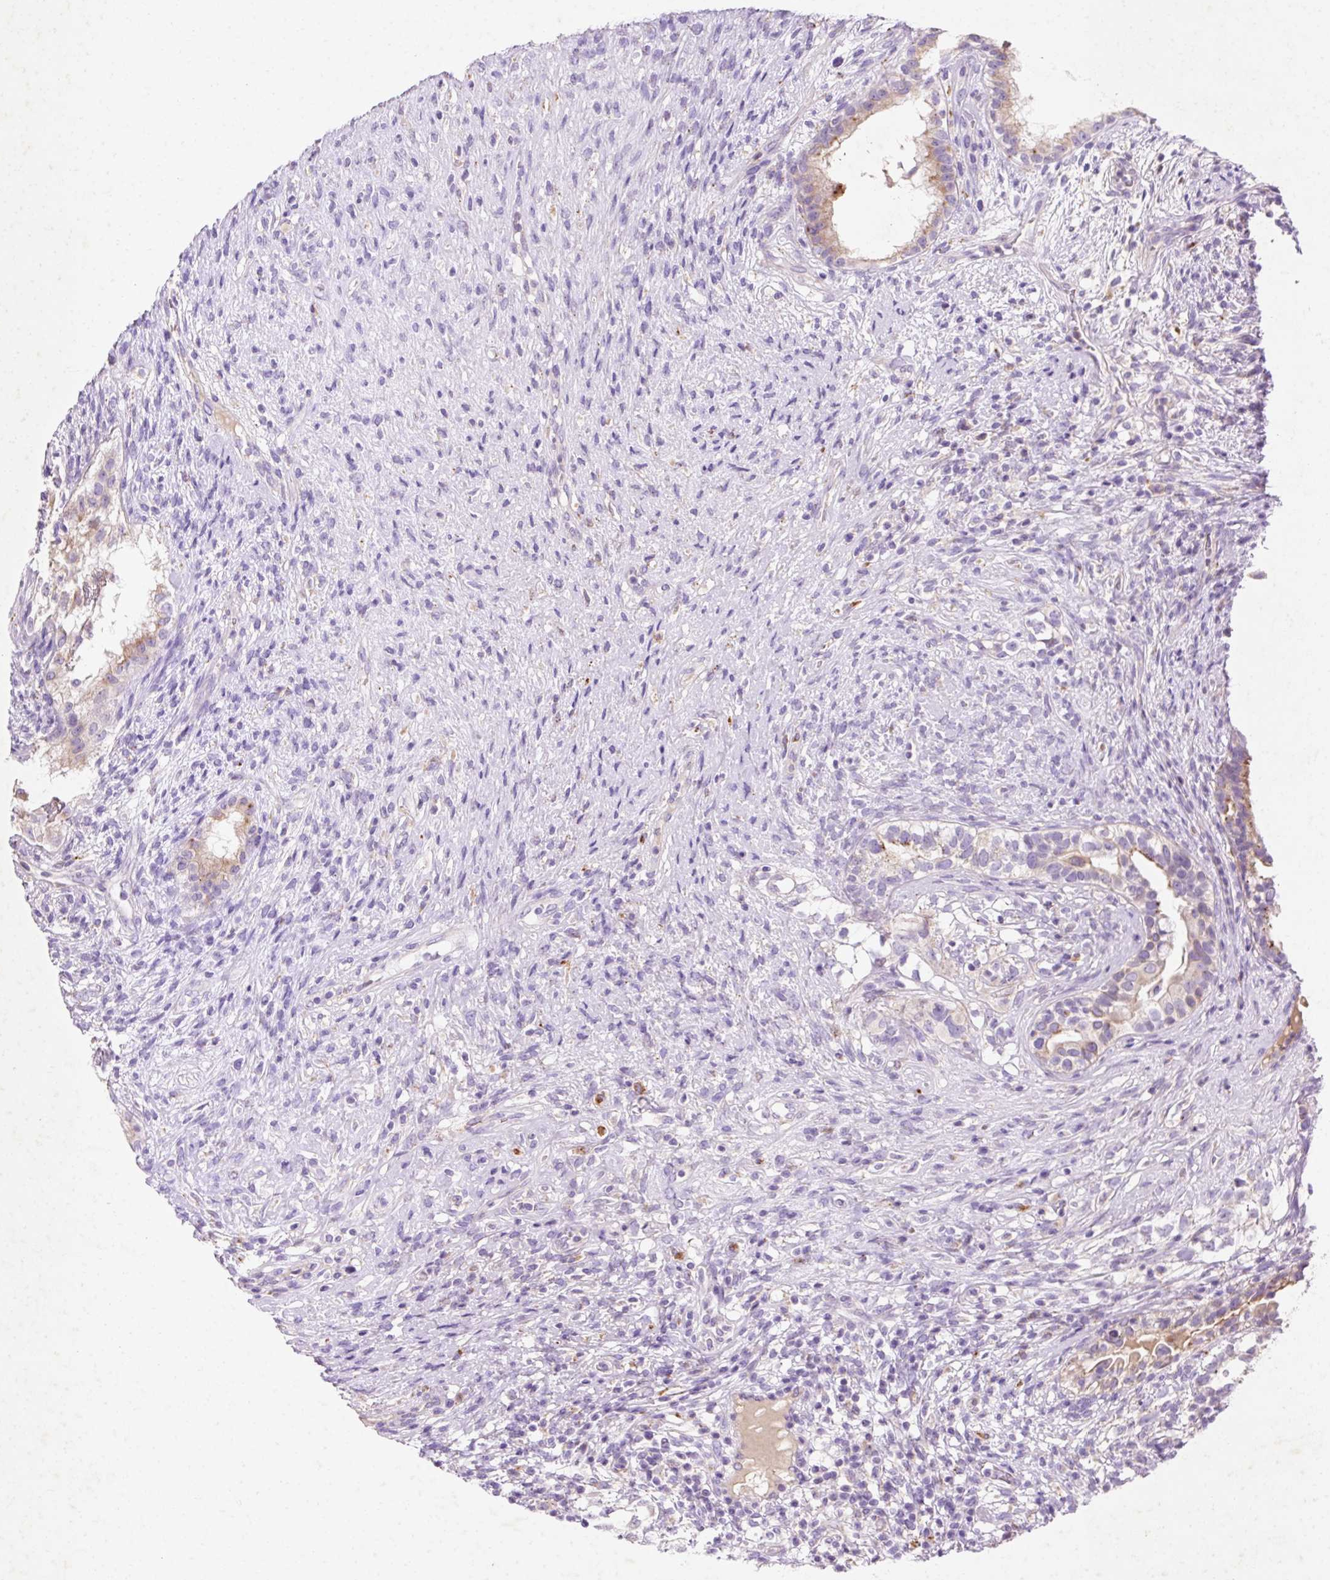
{"staining": {"intensity": "moderate", "quantity": "<25%", "location": "cytoplasmic/membranous"}, "tissue": "testis cancer", "cell_type": "Tumor cells", "image_type": "cancer", "snomed": [{"axis": "morphology", "description": "Seminoma, NOS"}, {"axis": "morphology", "description": "Carcinoma, Embryonal, NOS"}, {"axis": "topography", "description": "Testis"}], "caption": "Brown immunohistochemical staining in human testis seminoma demonstrates moderate cytoplasmic/membranous expression in approximately <25% of tumor cells.", "gene": "HEXA", "patient": {"sex": "male", "age": 41}}